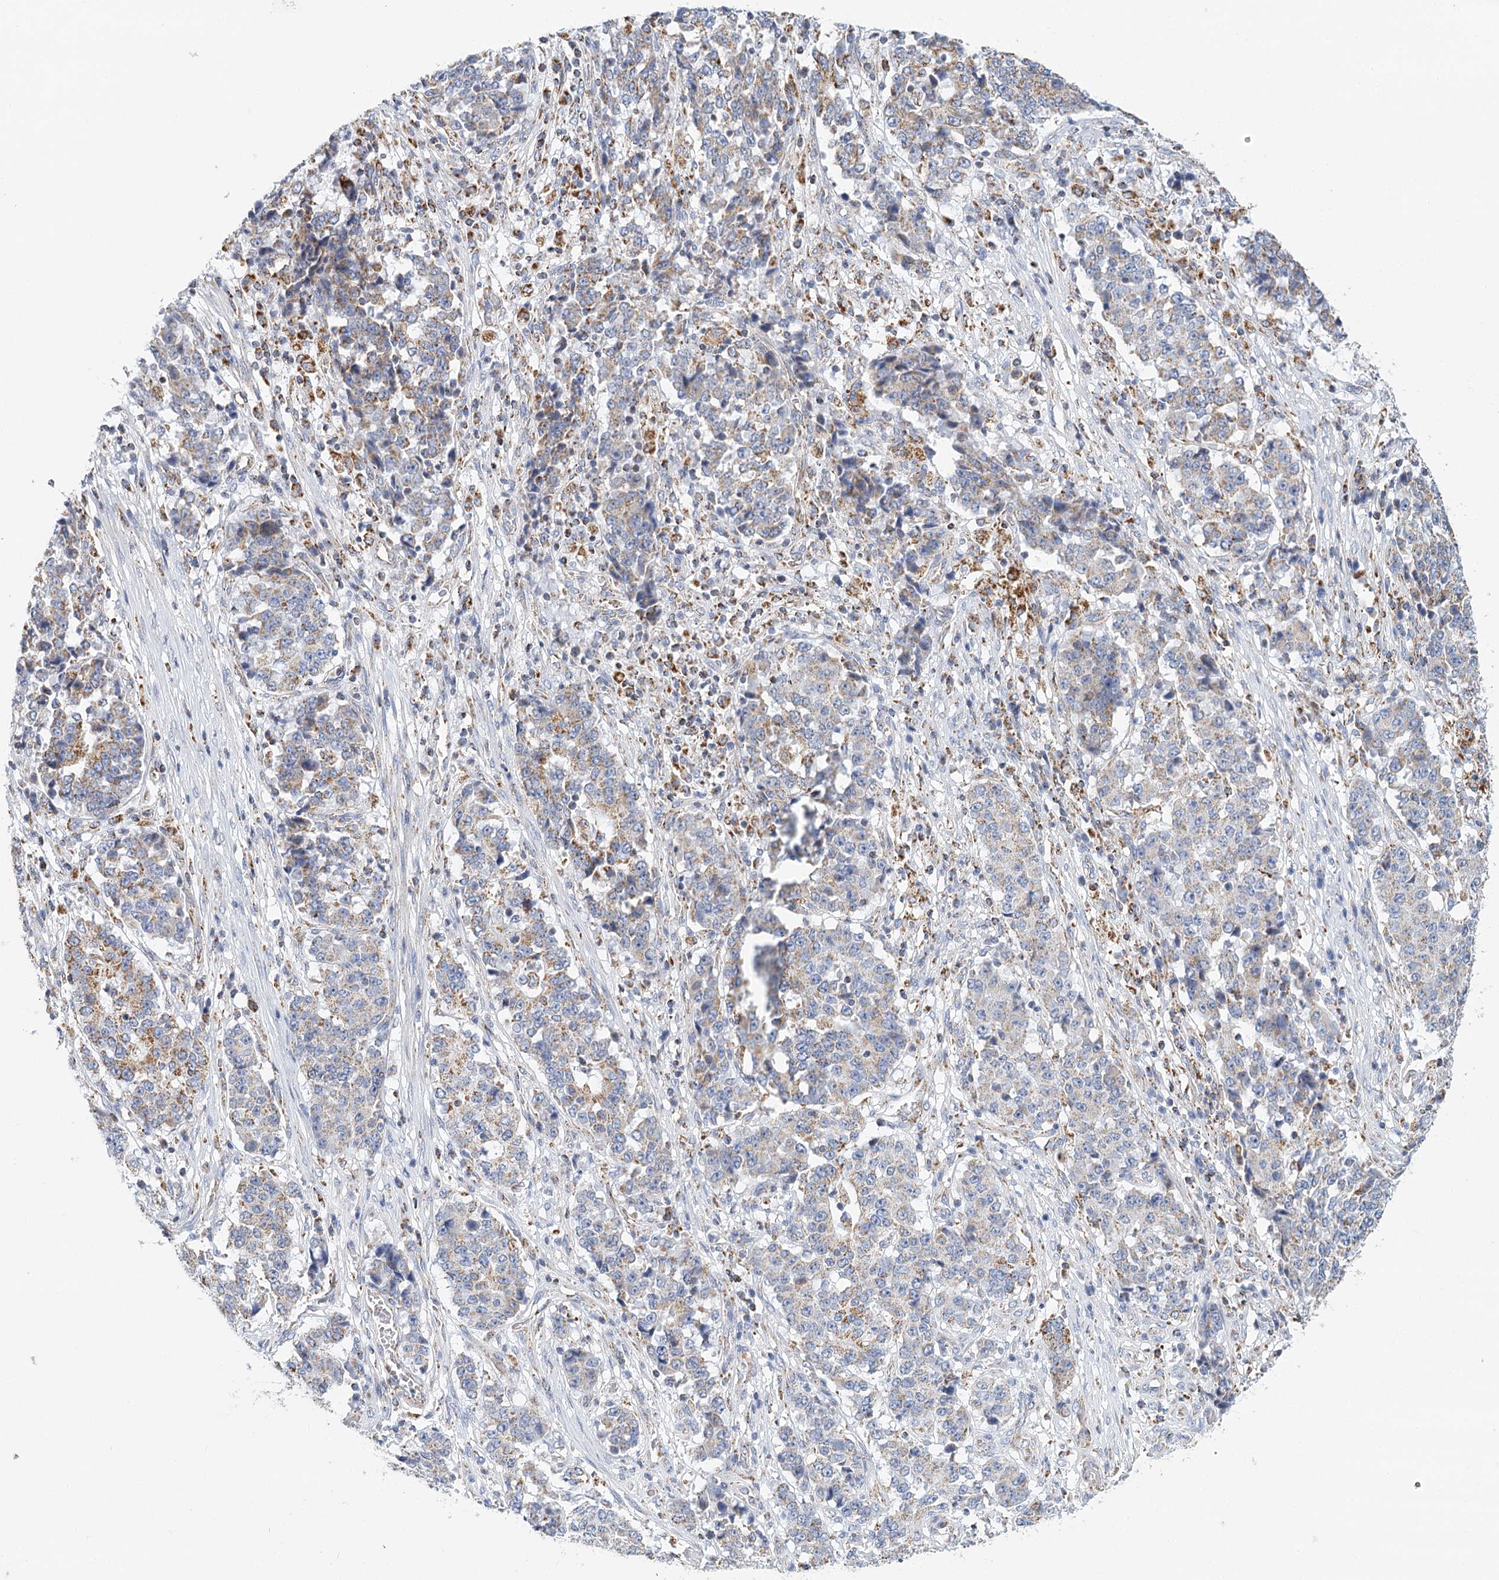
{"staining": {"intensity": "moderate", "quantity": "<25%", "location": "cytoplasmic/membranous"}, "tissue": "stomach cancer", "cell_type": "Tumor cells", "image_type": "cancer", "snomed": [{"axis": "morphology", "description": "Adenocarcinoma, NOS"}, {"axis": "topography", "description": "Stomach"}], "caption": "The histopathology image shows a brown stain indicating the presence of a protein in the cytoplasmic/membranous of tumor cells in stomach cancer (adenocarcinoma). (IHC, brightfield microscopy, high magnification).", "gene": "LSS", "patient": {"sex": "male", "age": 59}}